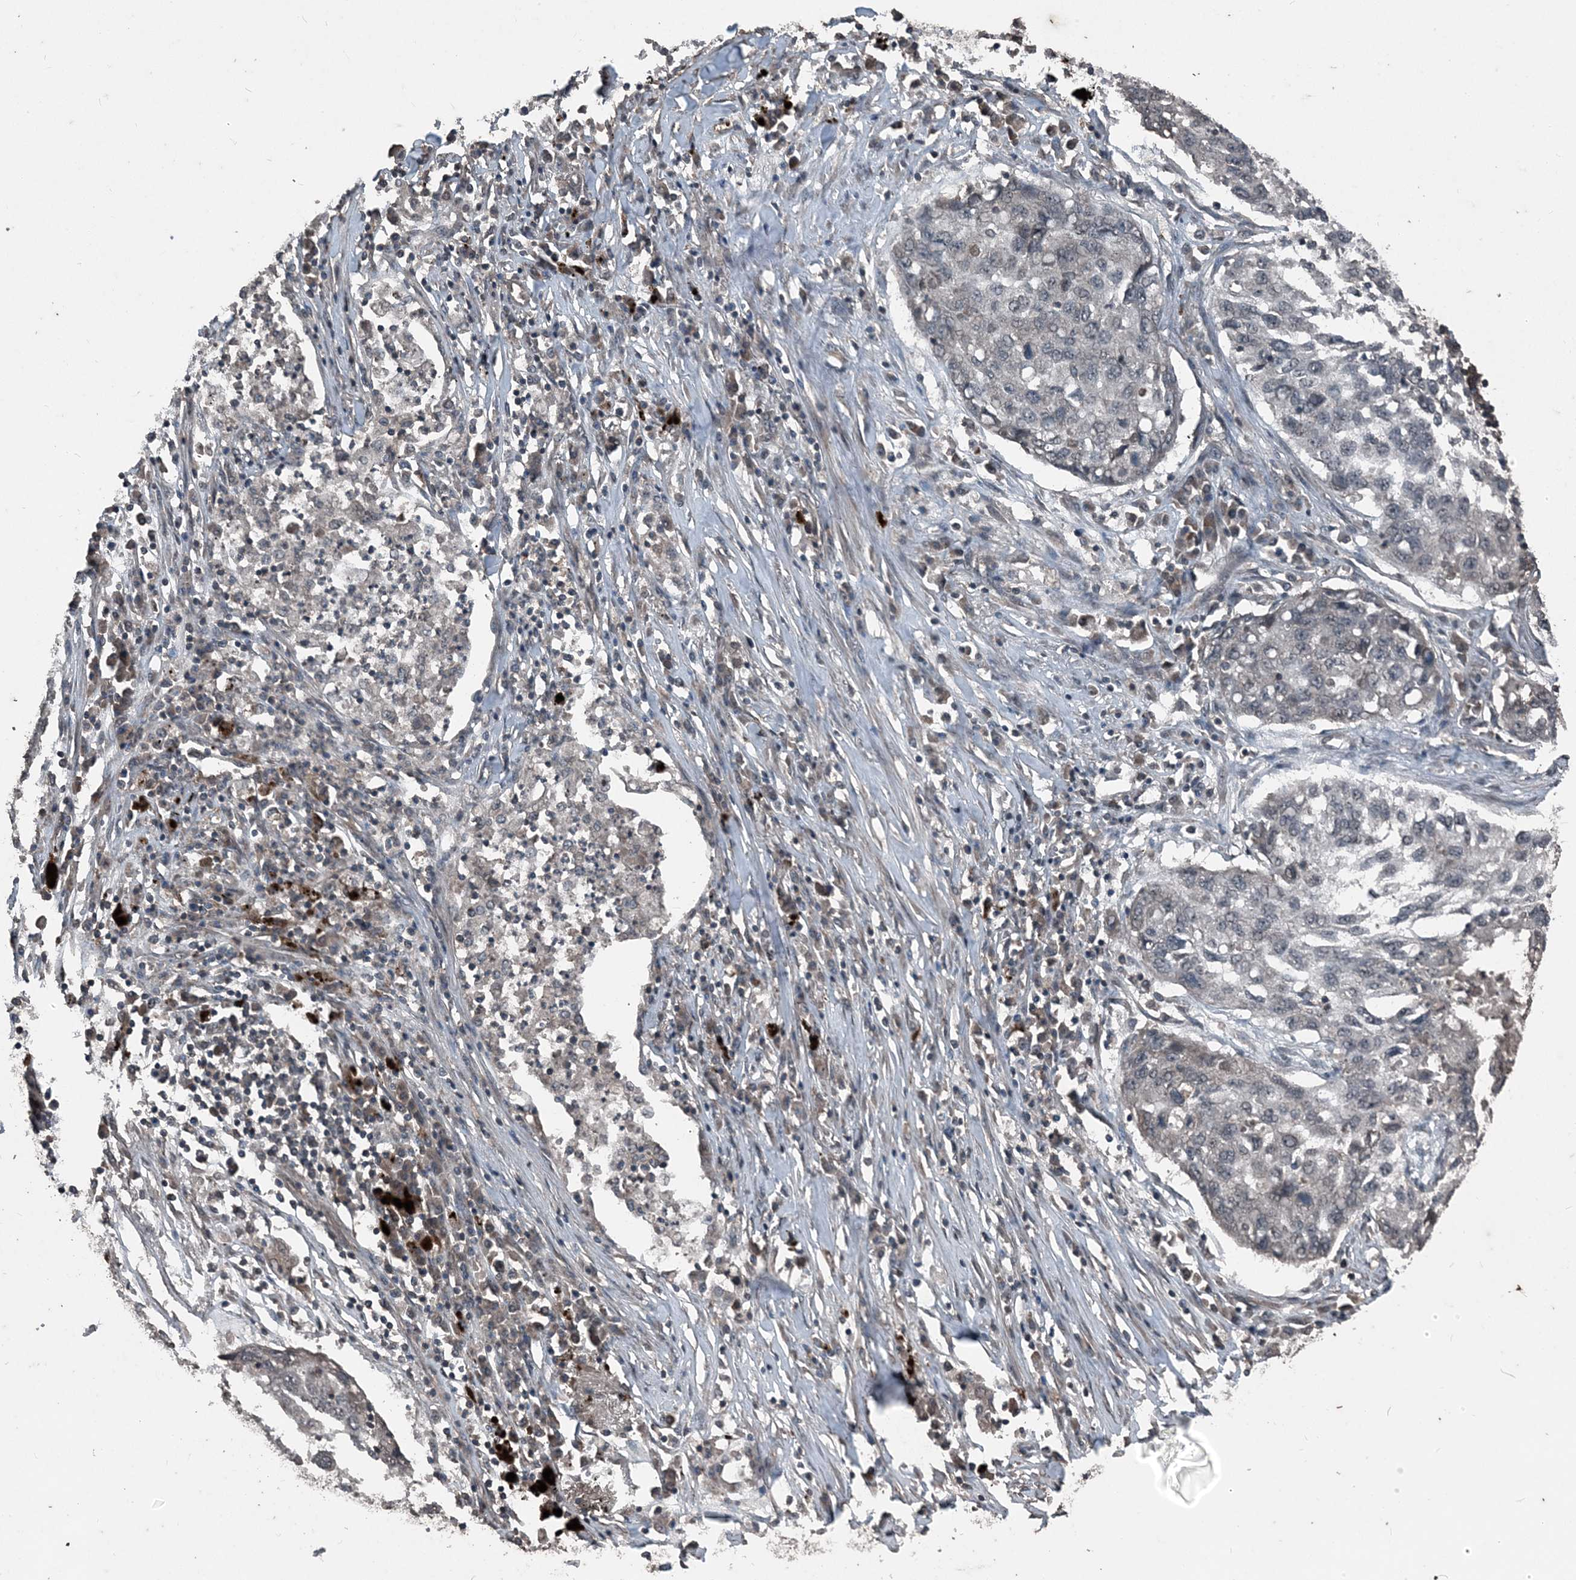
{"staining": {"intensity": "negative", "quantity": "none", "location": "none"}, "tissue": "lung cancer", "cell_type": "Tumor cells", "image_type": "cancer", "snomed": [{"axis": "morphology", "description": "Squamous cell carcinoma, NOS"}, {"axis": "topography", "description": "Lung"}], "caption": "Lung cancer stained for a protein using IHC demonstrates no expression tumor cells.", "gene": "CFL1", "patient": {"sex": "female", "age": 63}}